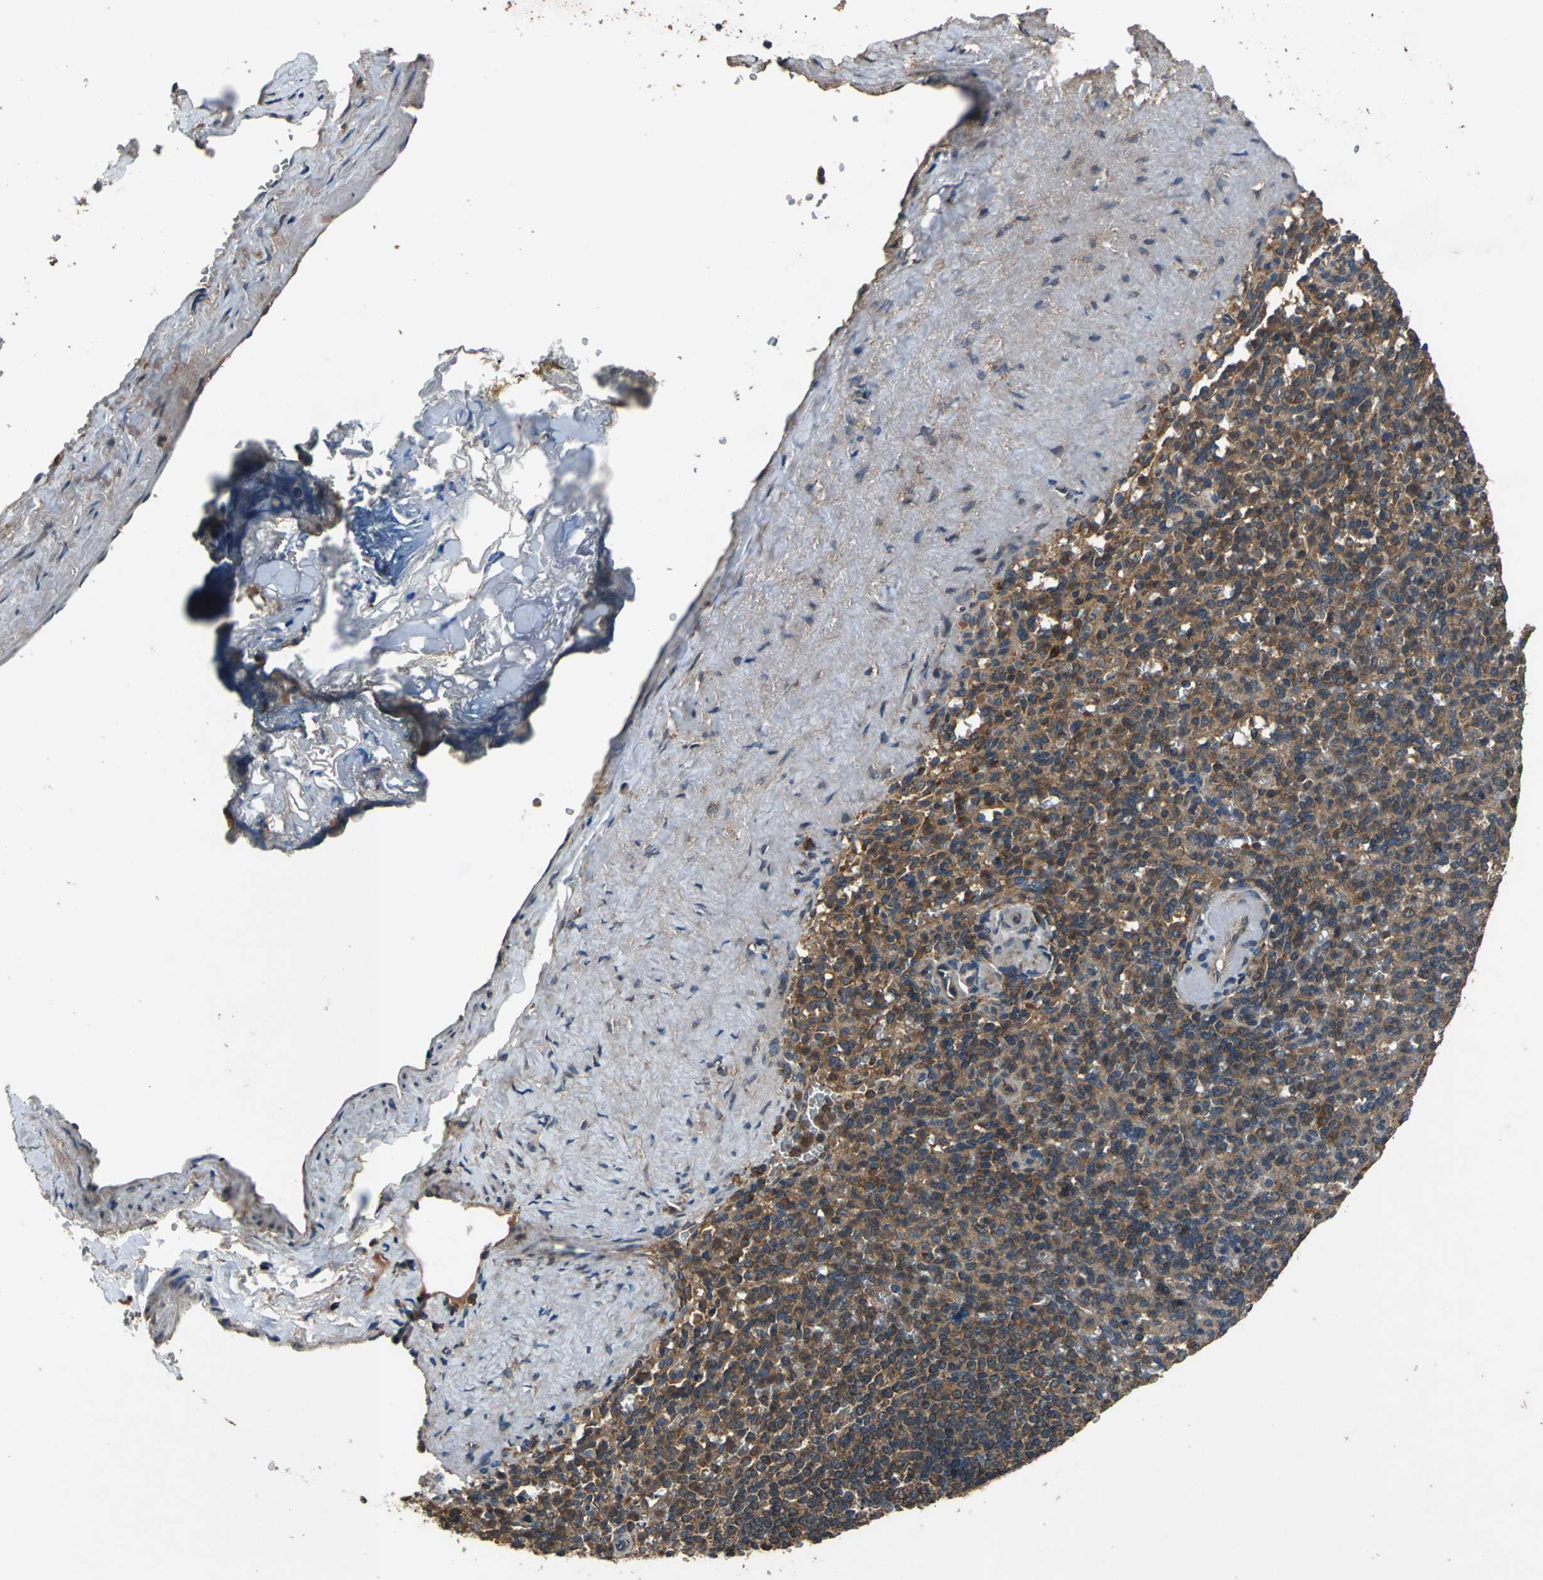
{"staining": {"intensity": "strong", "quantity": ">75%", "location": "cytoplasmic/membranous"}, "tissue": "spleen", "cell_type": "Cells in red pulp", "image_type": "normal", "snomed": [{"axis": "morphology", "description": "Normal tissue, NOS"}, {"axis": "topography", "description": "Spleen"}], "caption": "A photomicrograph of spleen stained for a protein demonstrates strong cytoplasmic/membranous brown staining in cells in red pulp.", "gene": "ZNF608", "patient": {"sex": "female", "age": 74}}